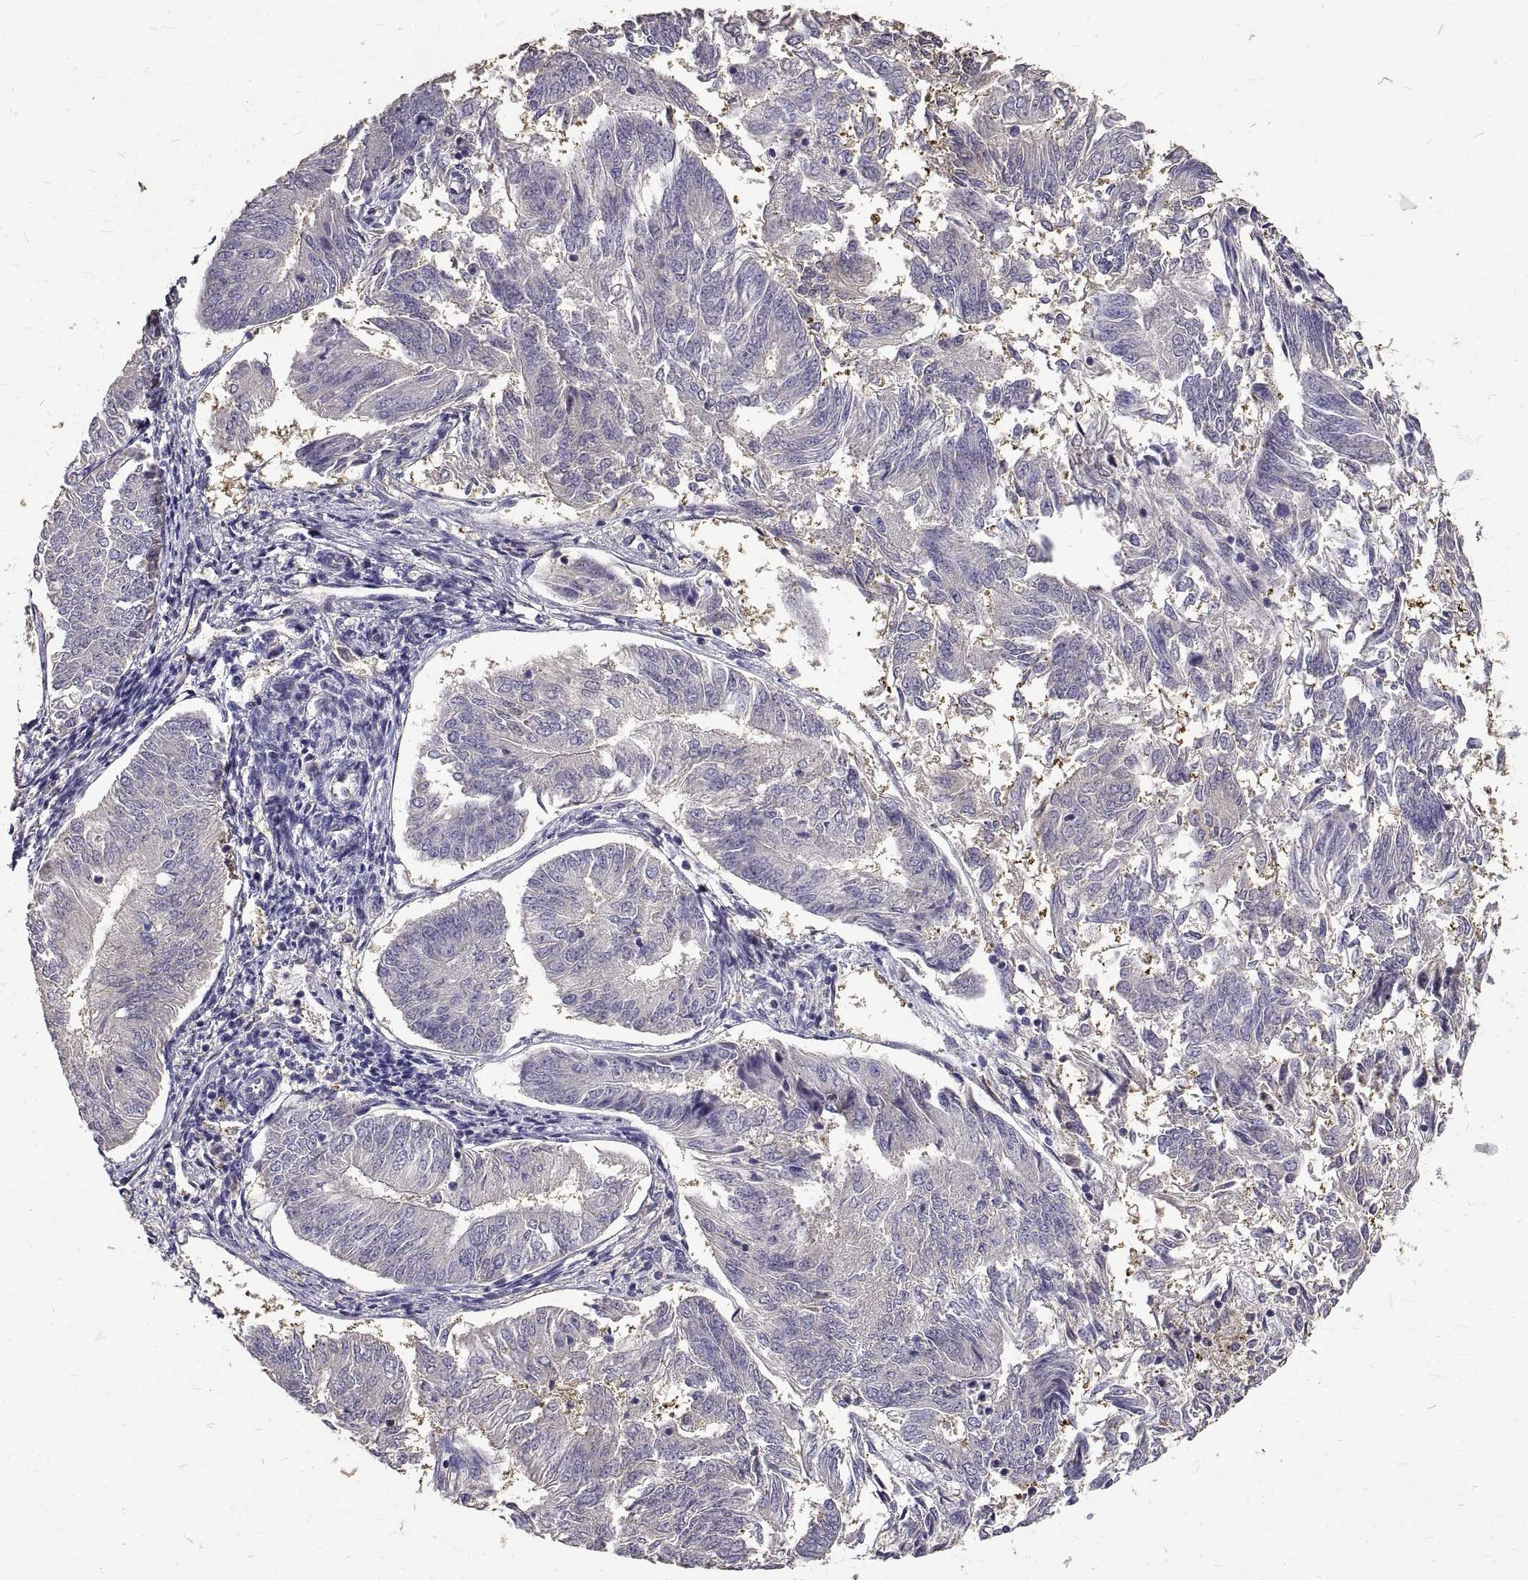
{"staining": {"intensity": "negative", "quantity": "none", "location": "none"}, "tissue": "endometrial cancer", "cell_type": "Tumor cells", "image_type": "cancer", "snomed": [{"axis": "morphology", "description": "Adenocarcinoma, NOS"}, {"axis": "topography", "description": "Endometrium"}], "caption": "Tumor cells show no significant staining in adenocarcinoma (endometrial).", "gene": "PEA15", "patient": {"sex": "female", "age": 58}}